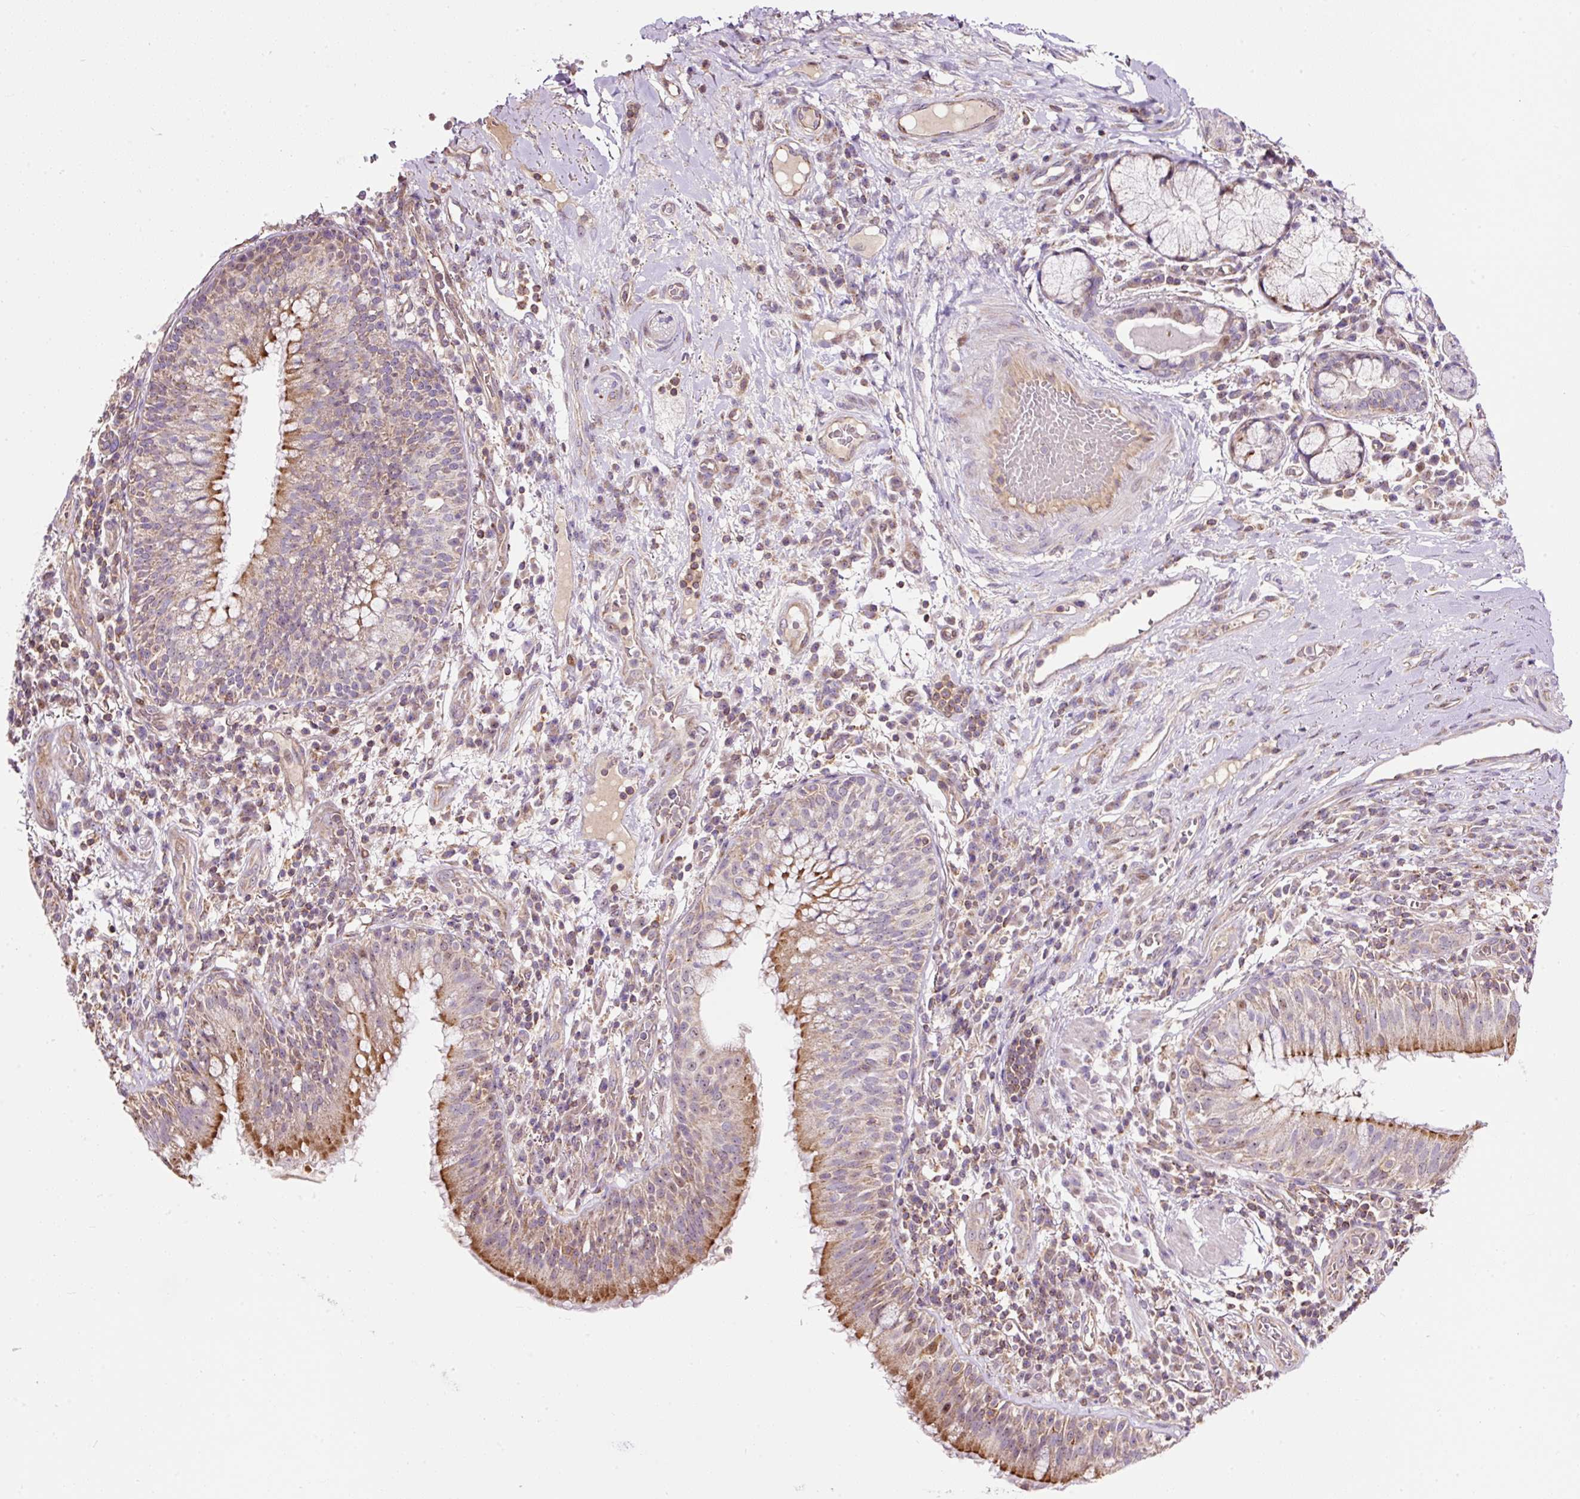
{"staining": {"intensity": "moderate", "quantity": "25%-75%", "location": "cytoplasmic/membranous"}, "tissue": "bronchus", "cell_type": "Respiratory epithelial cells", "image_type": "normal", "snomed": [{"axis": "morphology", "description": "Normal tissue, NOS"}, {"axis": "topography", "description": "Cartilage tissue"}, {"axis": "topography", "description": "Bronchus"}], "caption": "Protein analysis of normal bronchus shows moderate cytoplasmic/membranous expression in about 25%-75% of respiratory epithelial cells.", "gene": "BOLA3", "patient": {"sex": "male", "age": 56}}